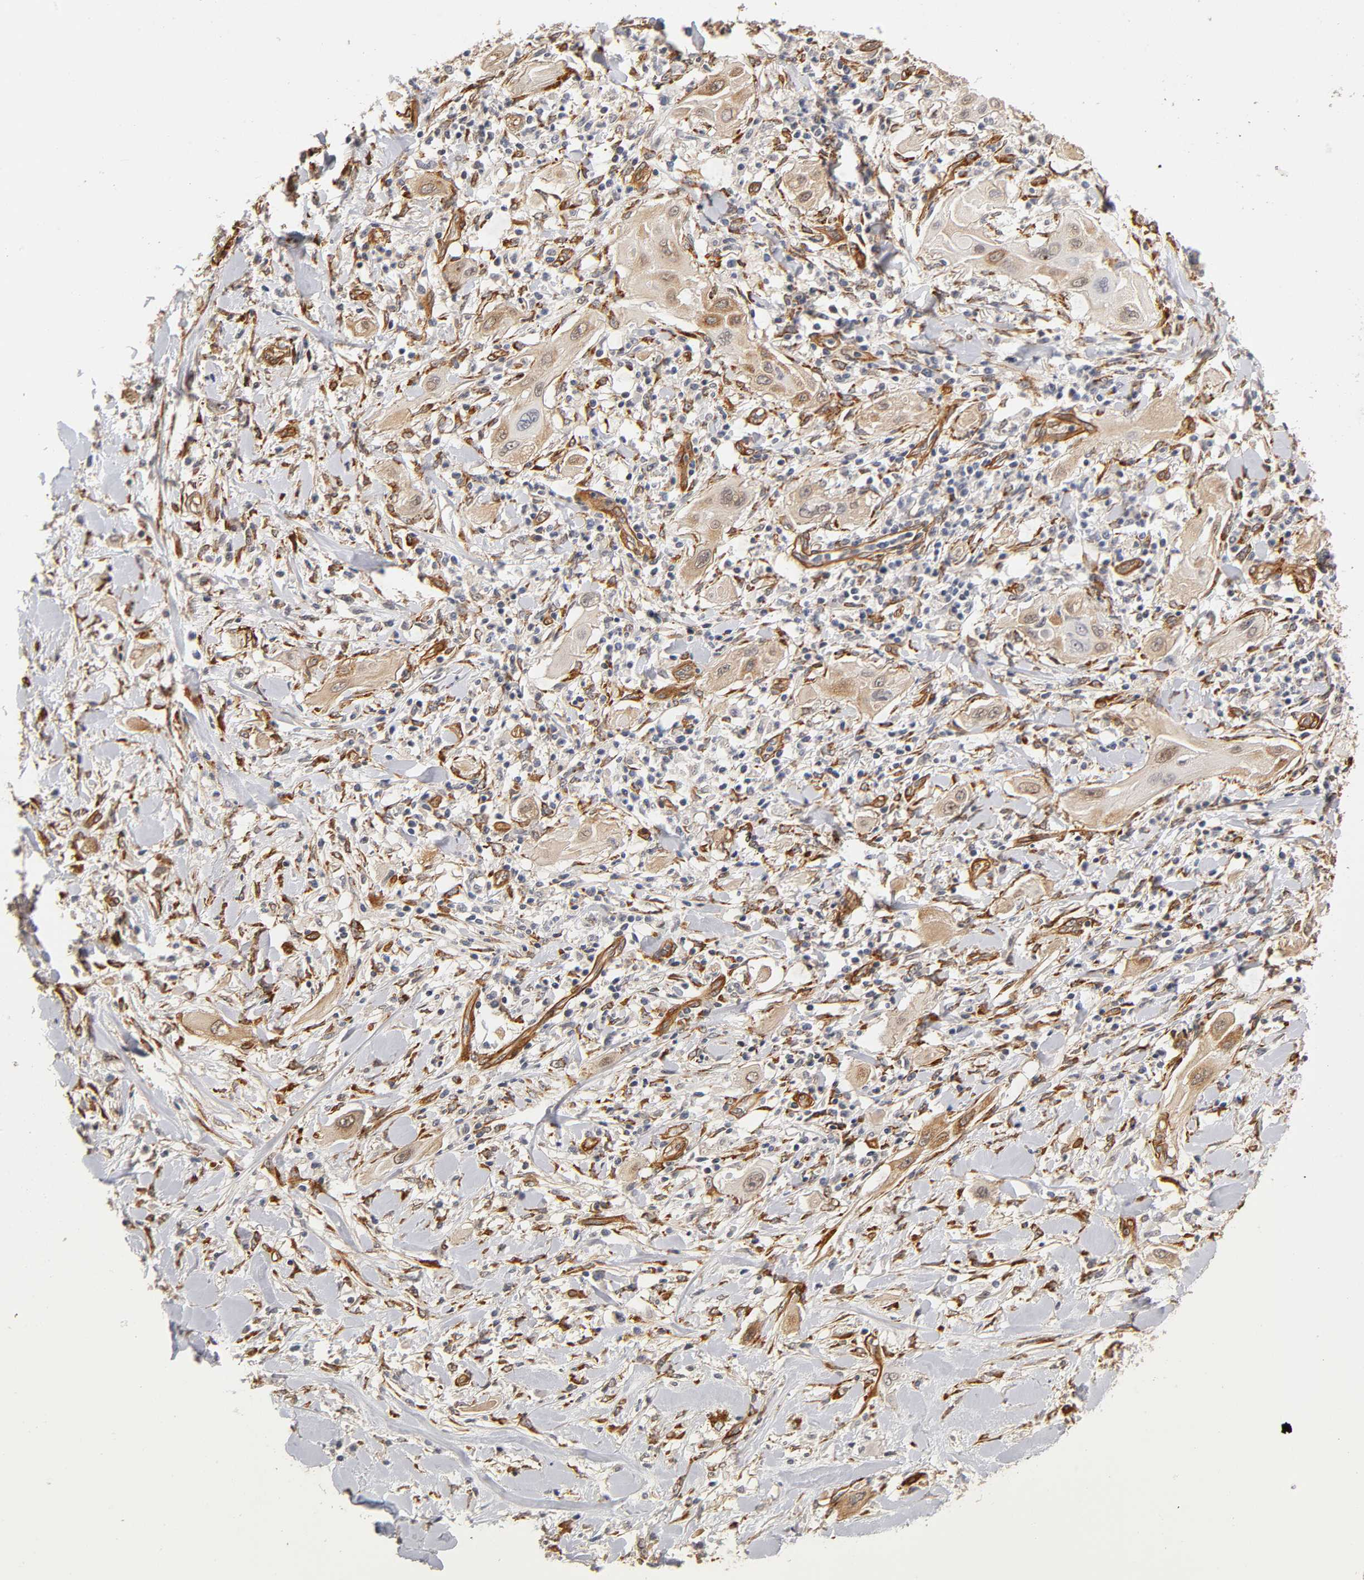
{"staining": {"intensity": "weak", "quantity": "25%-75%", "location": "cytoplasmic/membranous"}, "tissue": "lung cancer", "cell_type": "Tumor cells", "image_type": "cancer", "snomed": [{"axis": "morphology", "description": "Squamous cell carcinoma, NOS"}, {"axis": "topography", "description": "Lung"}], "caption": "DAB immunohistochemical staining of human lung cancer (squamous cell carcinoma) reveals weak cytoplasmic/membranous protein expression in approximately 25%-75% of tumor cells.", "gene": "LAMB1", "patient": {"sex": "female", "age": 47}}